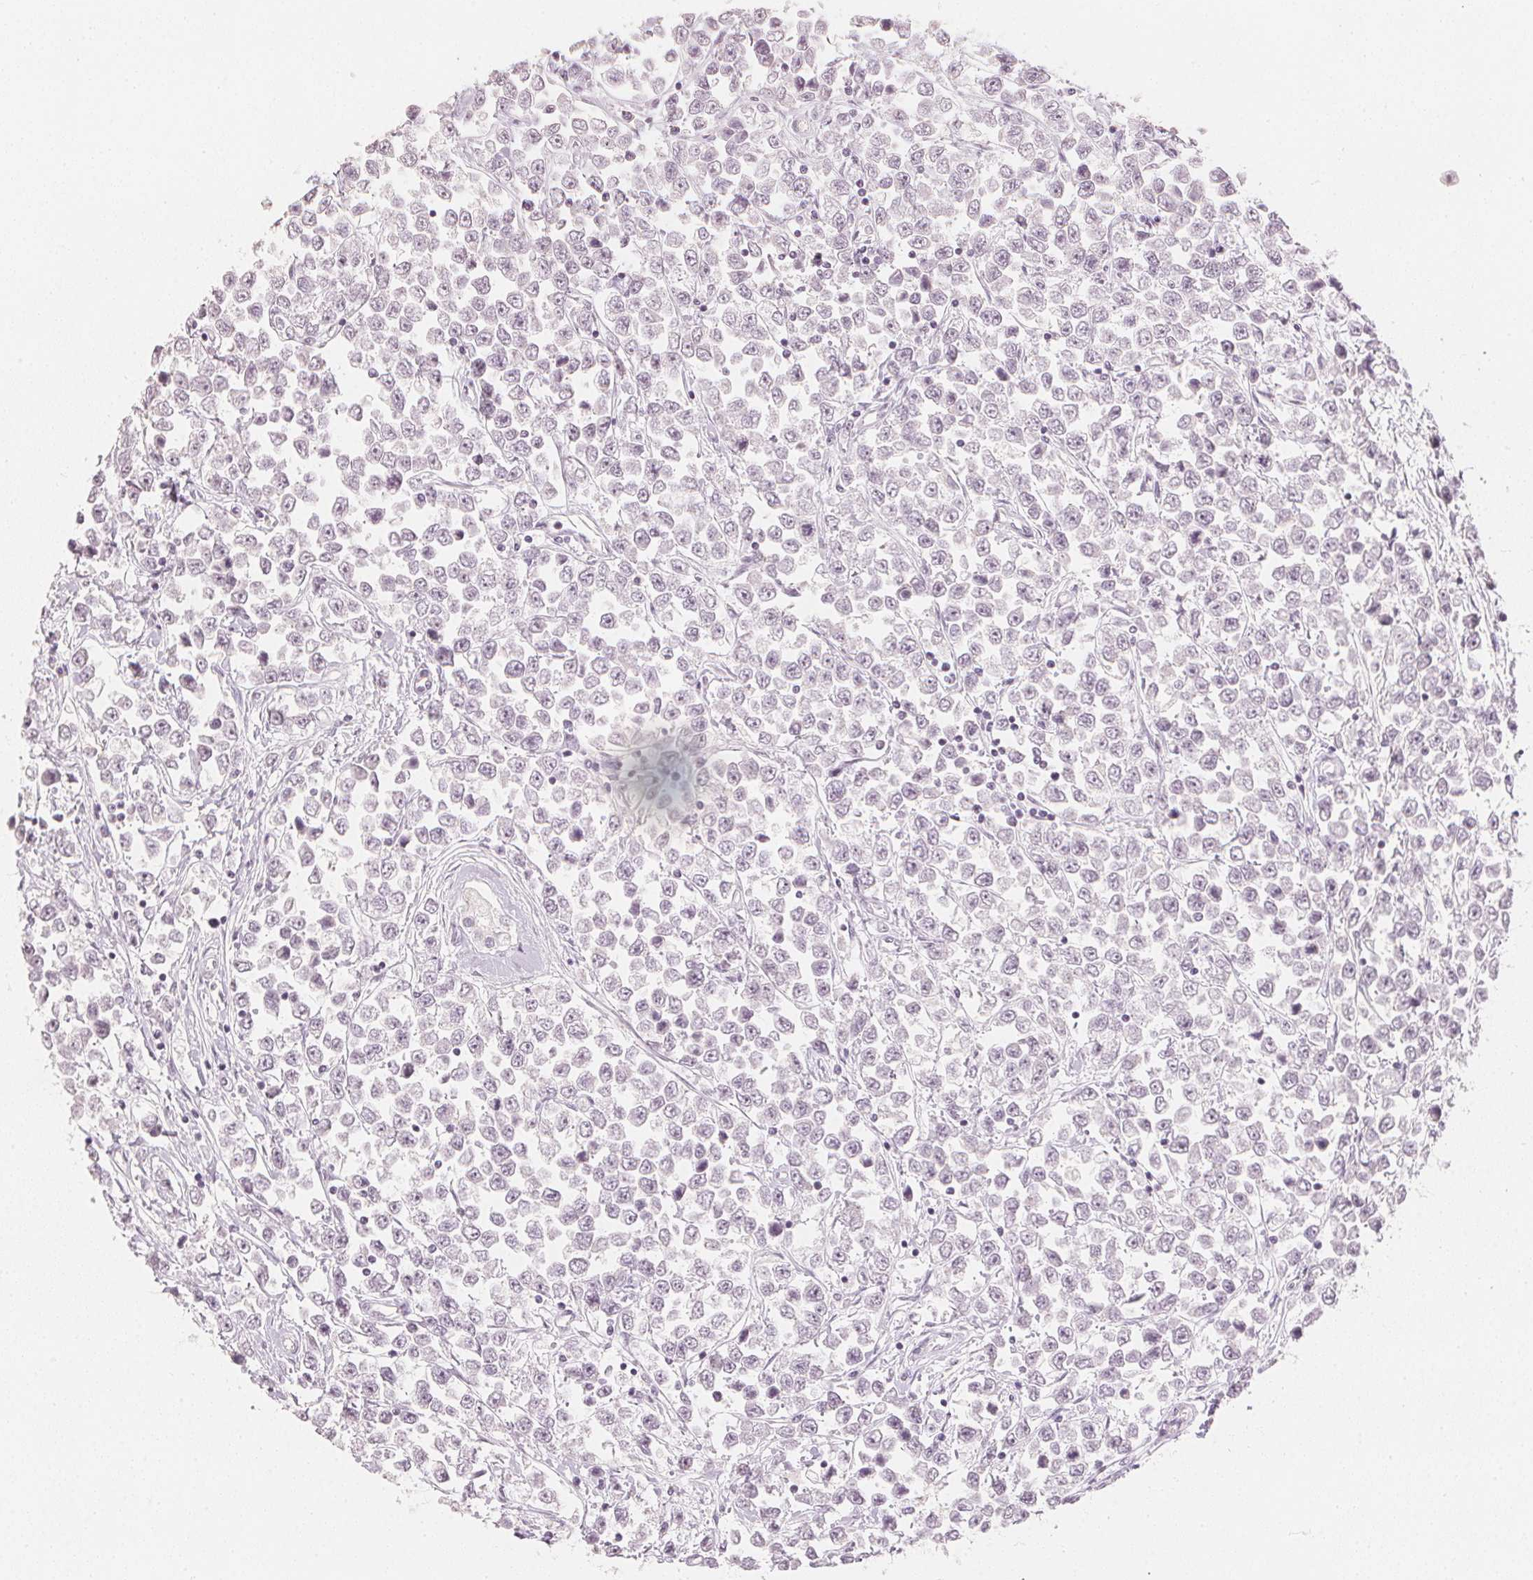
{"staining": {"intensity": "negative", "quantity": "none", "location": "none"}, "tissue": "testis cancer", "cell_type": "Tumor cells", "image_type": "cancer", "snomed": [{"axis": "morphology", "description": "Seminoma, NOS"}, {"axis": "topography", "description": "Testis"}], "caption": "Tumor cells show no significant protein staining in seminoma (testis). Brightfield microscopy of IHC stained with DAB (3,3'-diaminobenzidine) (brown) and hematoxylin (blue), captured at high magnification.", "gene": "CALB1", "patient": {"sex": "male", "age": 34}}